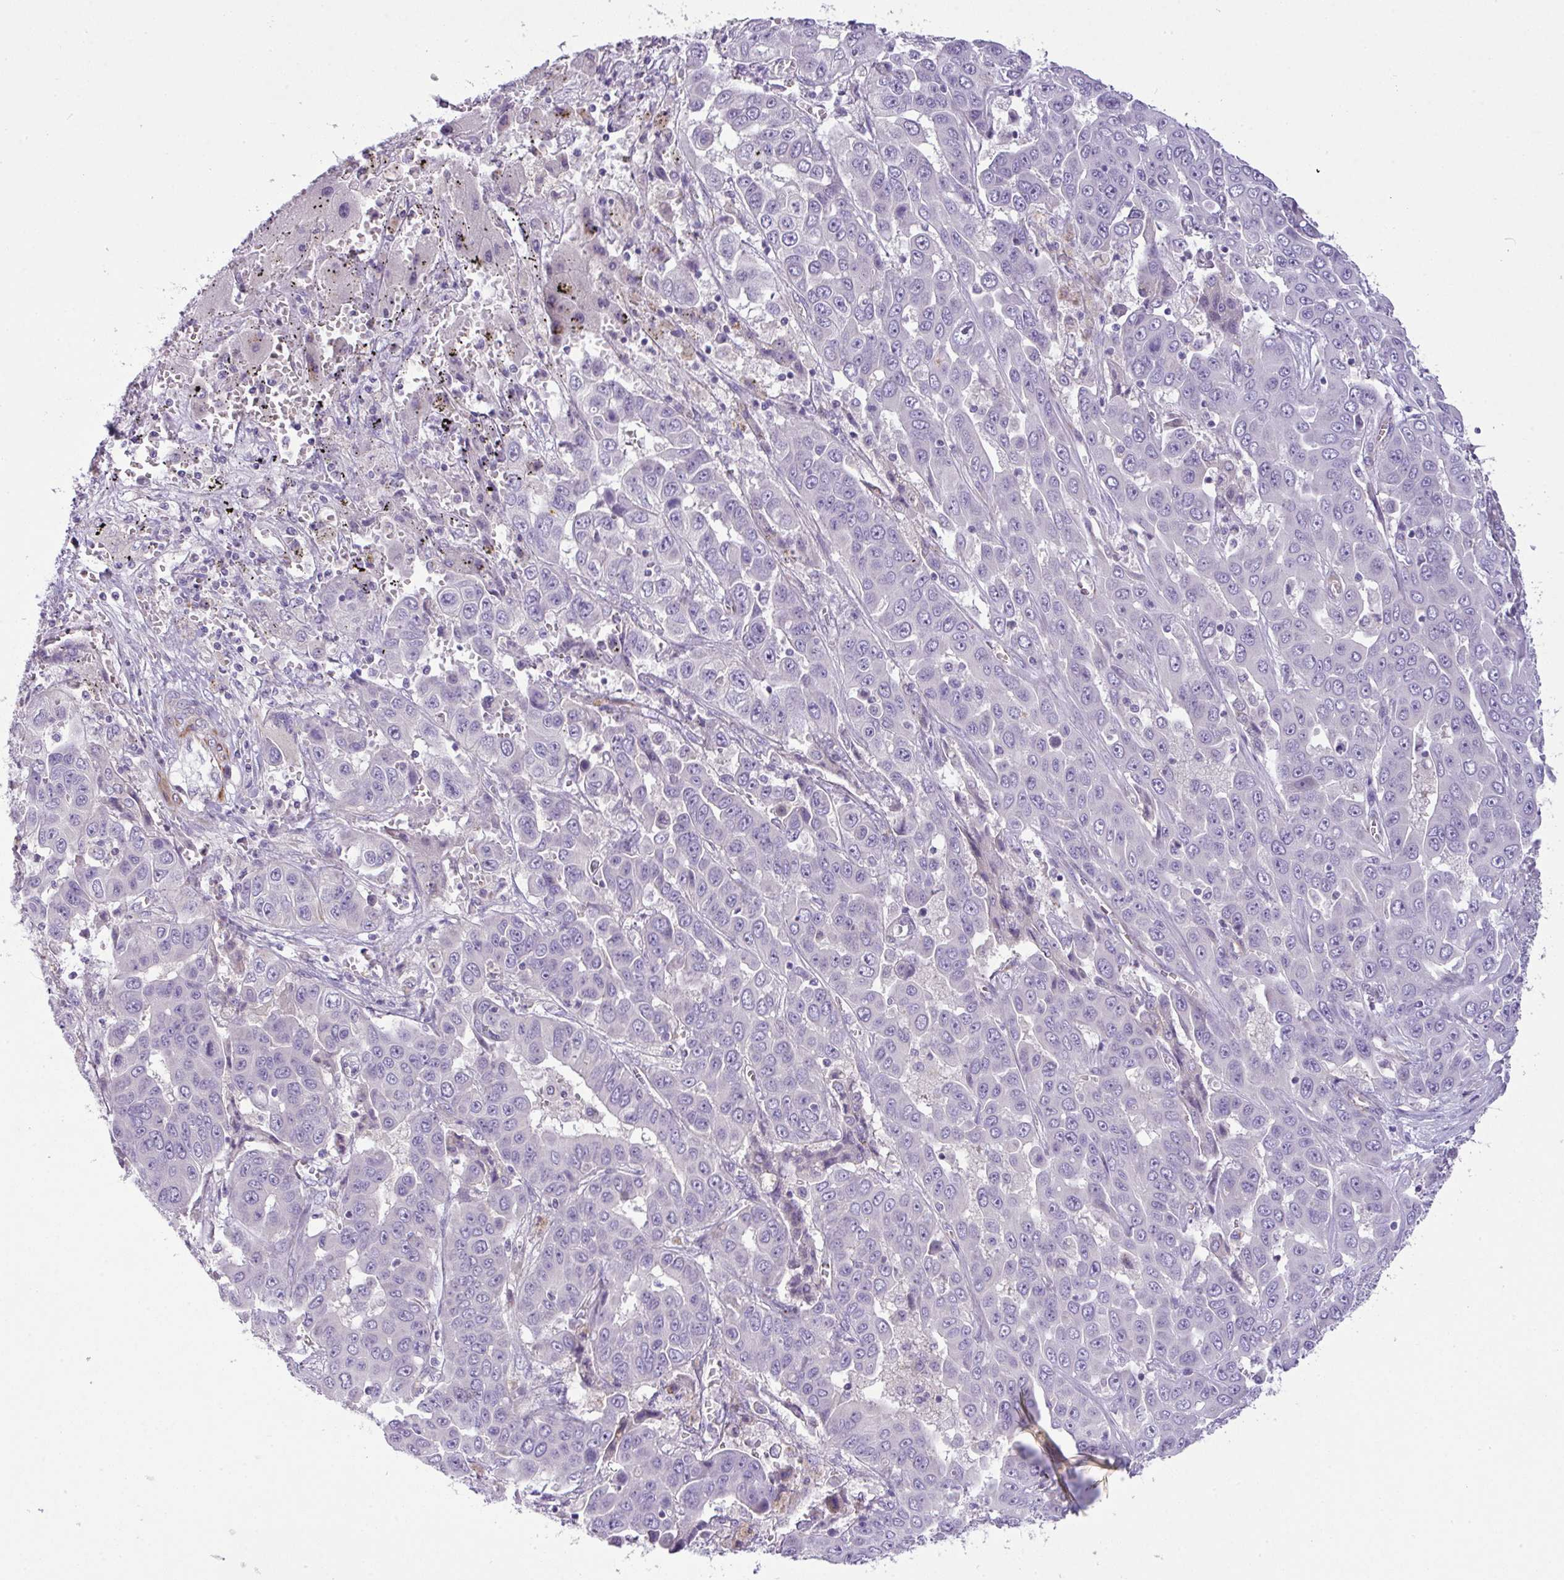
{"staining": {"intensity": "negative", "quantity": "none", "location": "none"}, "tissue": "liver cancer", "cell_type": "Tumor cells", "image_type": "cancer", "snomed": [{"axis": "morphology", "description": "Cholangiocarcinoma"}, {"axis": "topography", "description": "Liver"}], "caption": "A high-resolution micrograph shows immunohistochemistry staining of liver cholangiocarcinoma, which exhibits no significant staining in tumor cells.", "gene": "ENSG00000273748", "patient": {"sex": "female", "age": 52}}